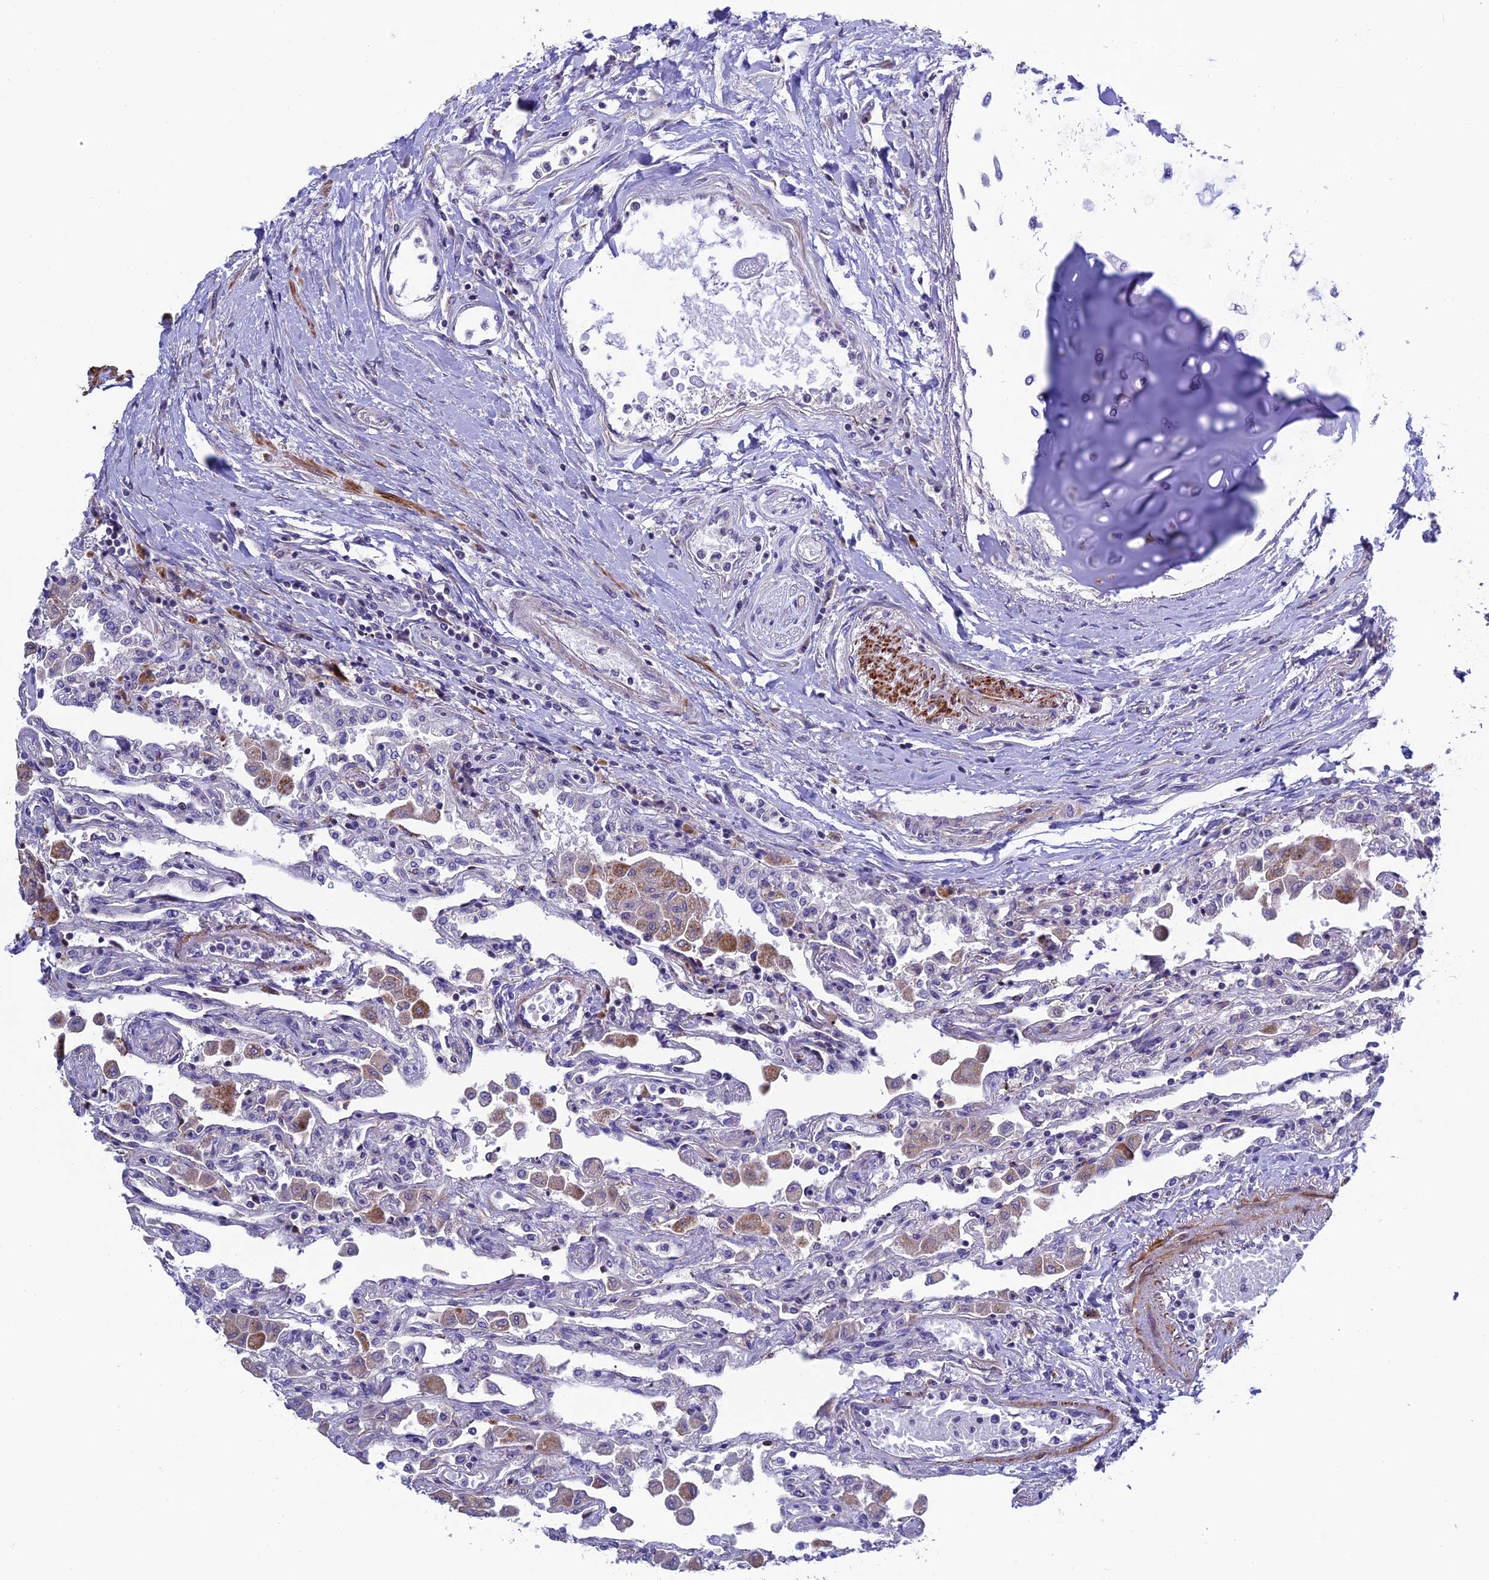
{"staining": {"intensity": "negative", "quantity": "none", "location": "none"}, "tissue": "lung", "cell_type": "Alveolar cells", "image_type": "normal", "snomed": [{"axis": "morphology", "description": "Normal tissue, NOS"}, {"axis": "topography", "description": "Bronchus"}, {"axis": "topography", "description": "Lung"}], "caption": "Protein analysis of benign lung exhibits no significant staining in alveolar cells. Nuclei are stained in blue.", "gene": "FAM178B", "patient": {"sex": "female", "age": 49}}